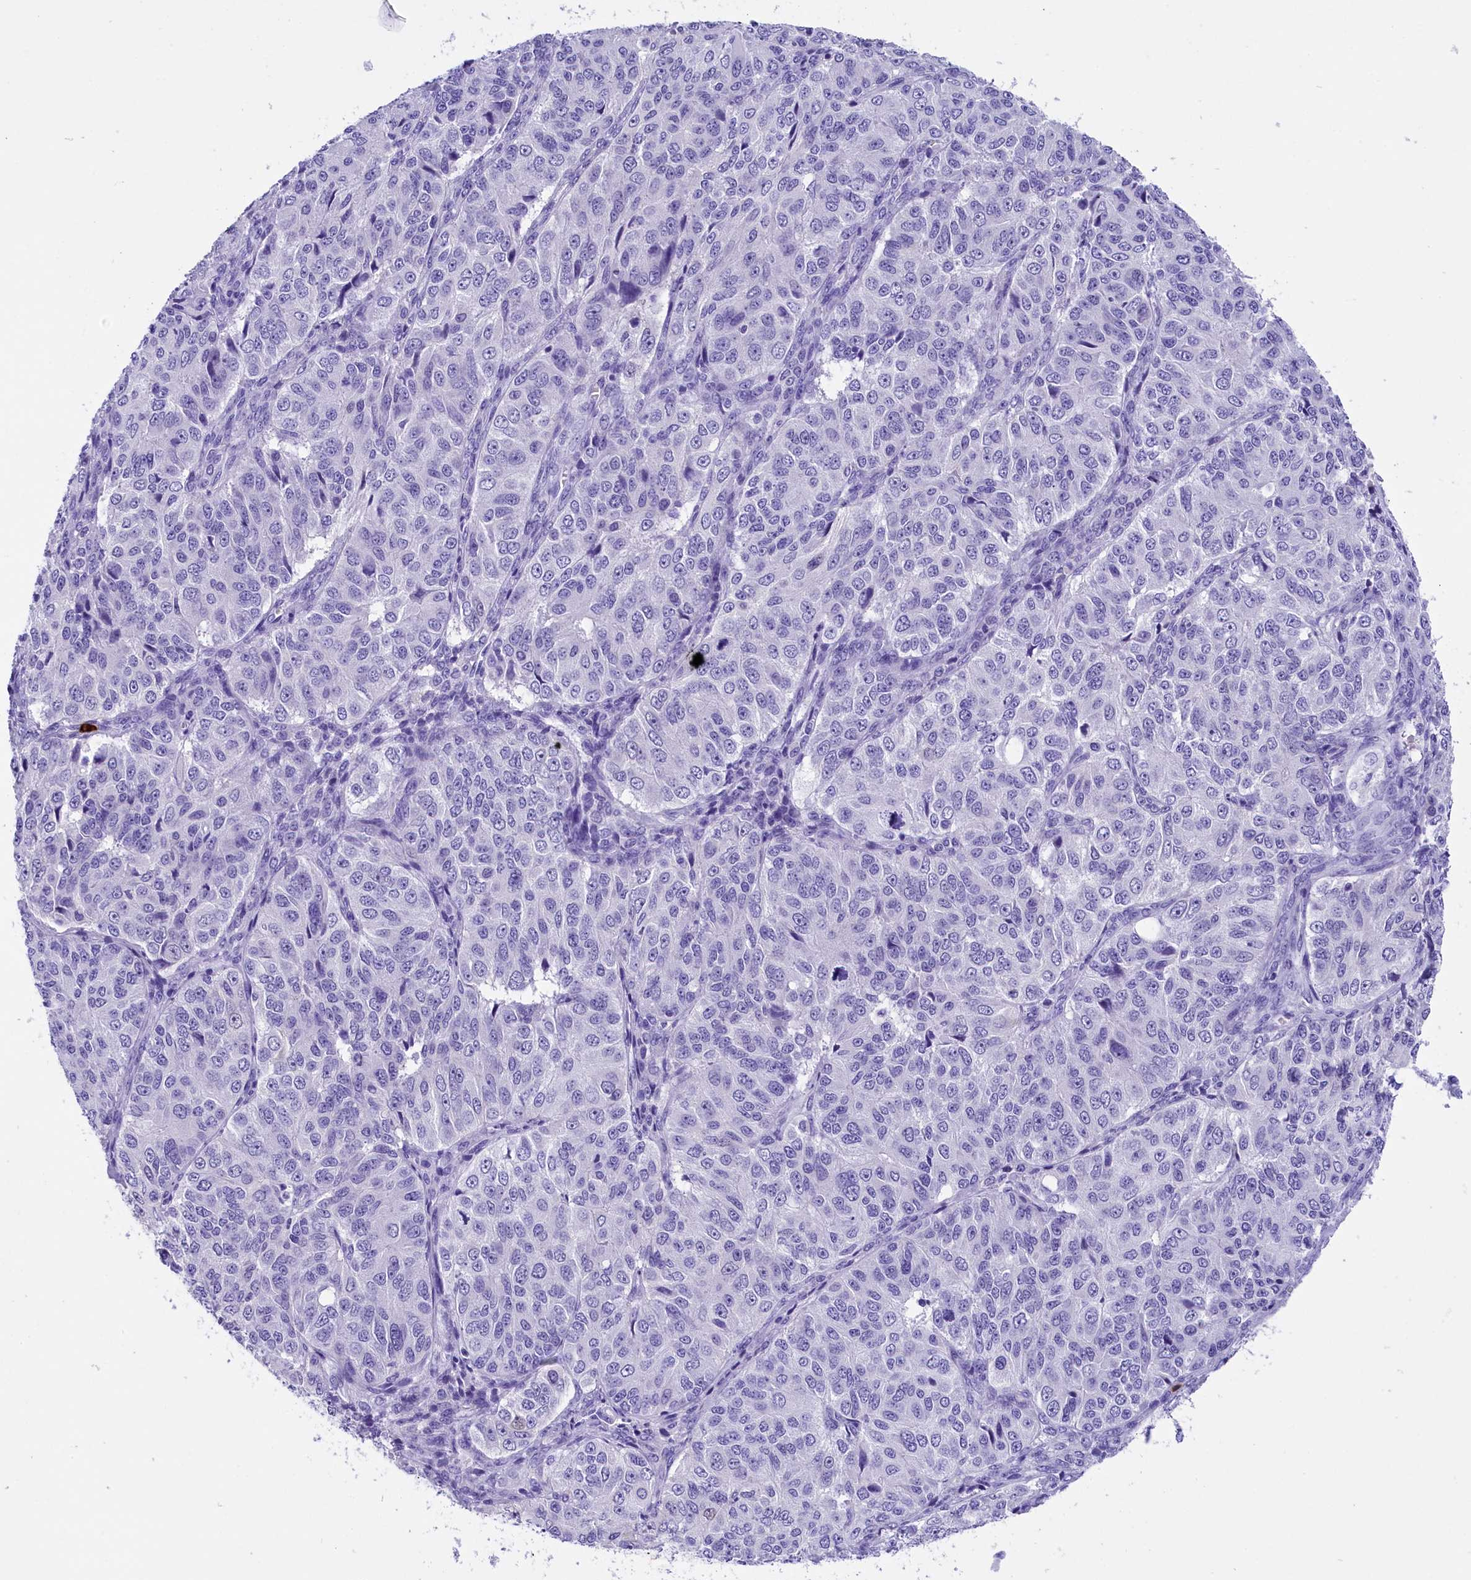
{"staining": {"intensity": "negative", "quantity": "none", "location": "none"}, "tissue": "ovarian cancer", "cell_type": "Tumor cells", "image_type": "cancer", "snomed": [{"axis": "morphology", "description": "Carcinoma, endometroid"}, {"axis": "topography", "description": "Ovary"}], "caption": "Tumor cells are negative for protein expression in human ovarian cancer (endometroid carcinoma).", "gene": "CLC", "patient": {"sex": "female", "age": 51}}